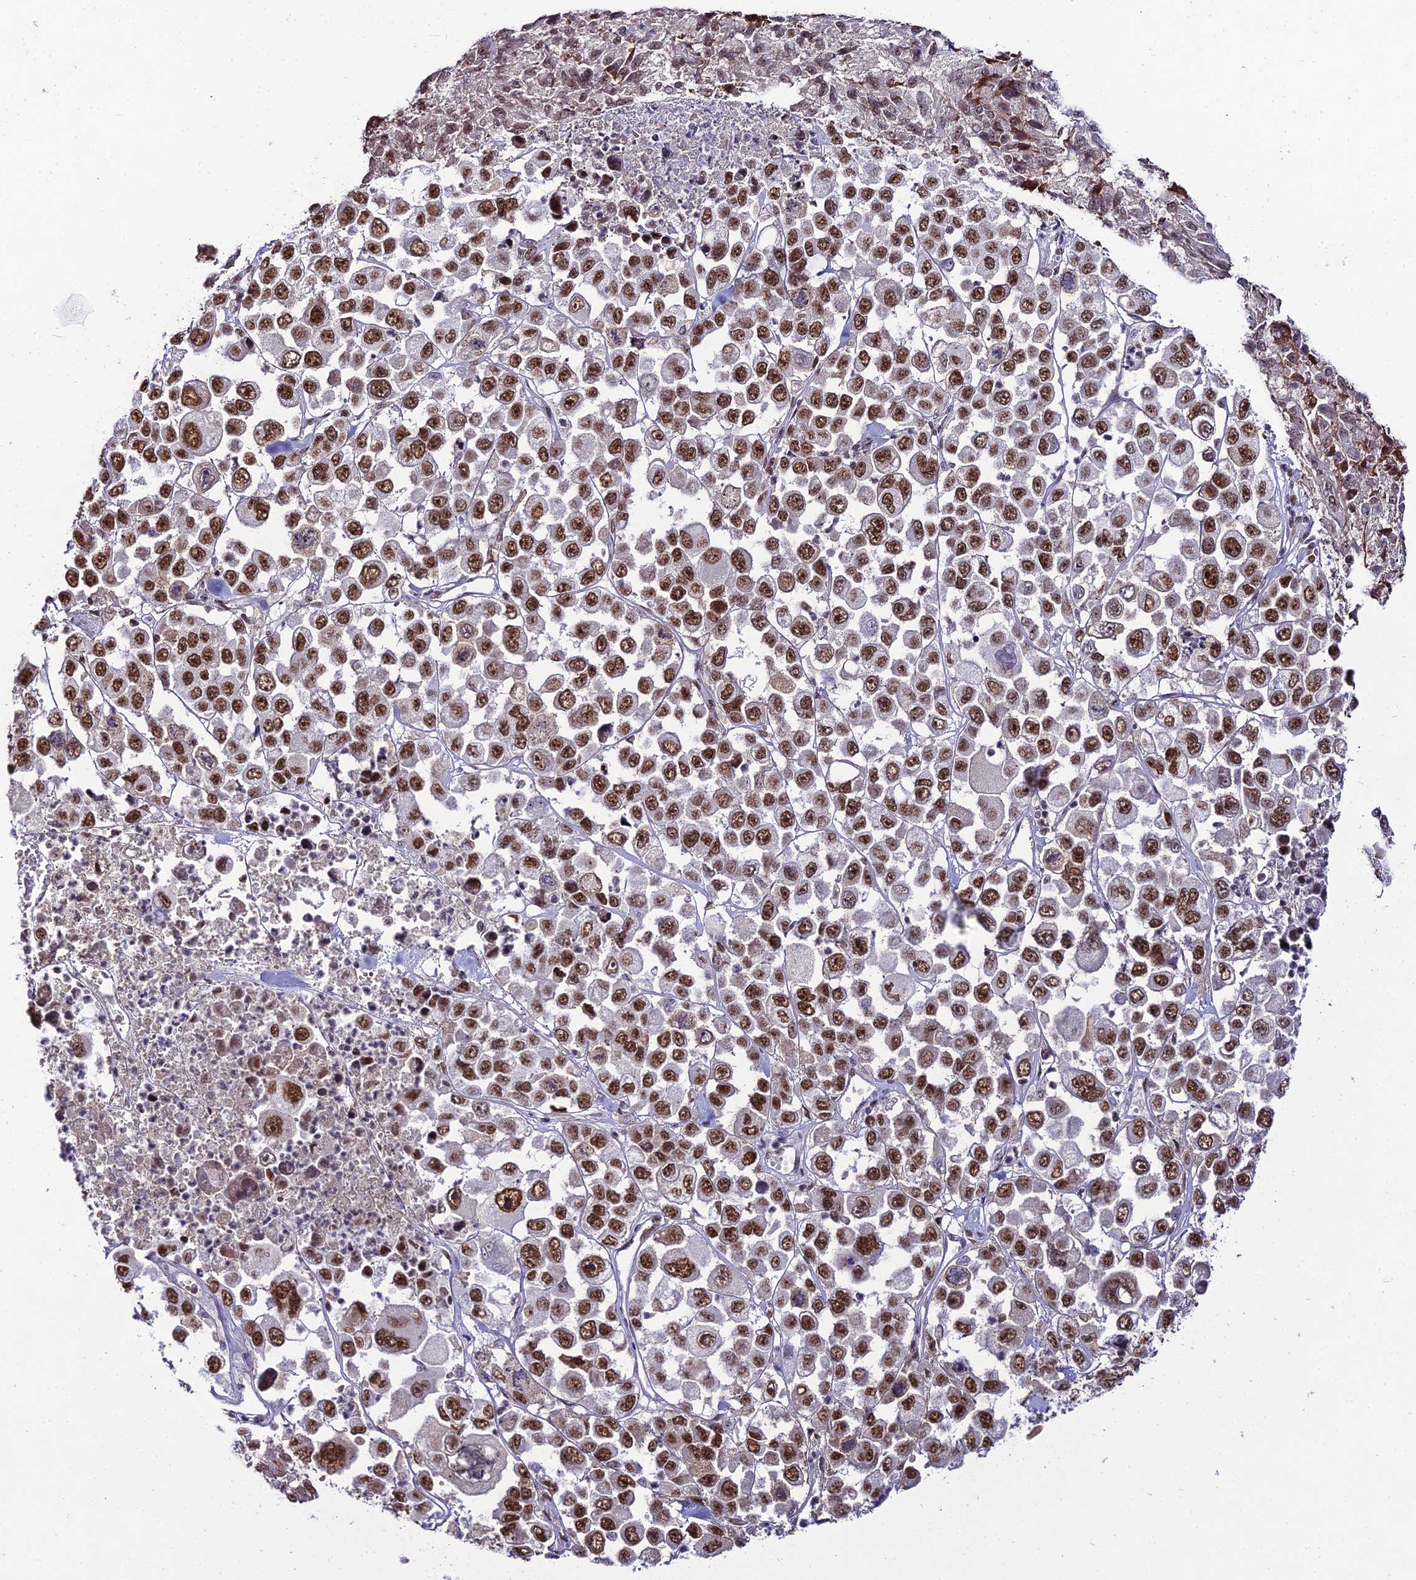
{"staining": {"intensity": "strong", "quantity": ">75%", "location": "nuclear"}, "tissue": "melanoma", "cell_type": "Tumor cells", "image_type": "cancer", "snomed": [{"axis": "morphology", "description": "Malignant melanoma, Metastatic site"}, {"axis": "topography", "description": "Lymph node"}], "caption": "Protein analysis of malignant melanoma (metastatic site) tissue displays strong nuclear positivity in approximately >75% of tumor cells.", "gene": "RBM12", "patient": {"sex": "female", "age": 54}}